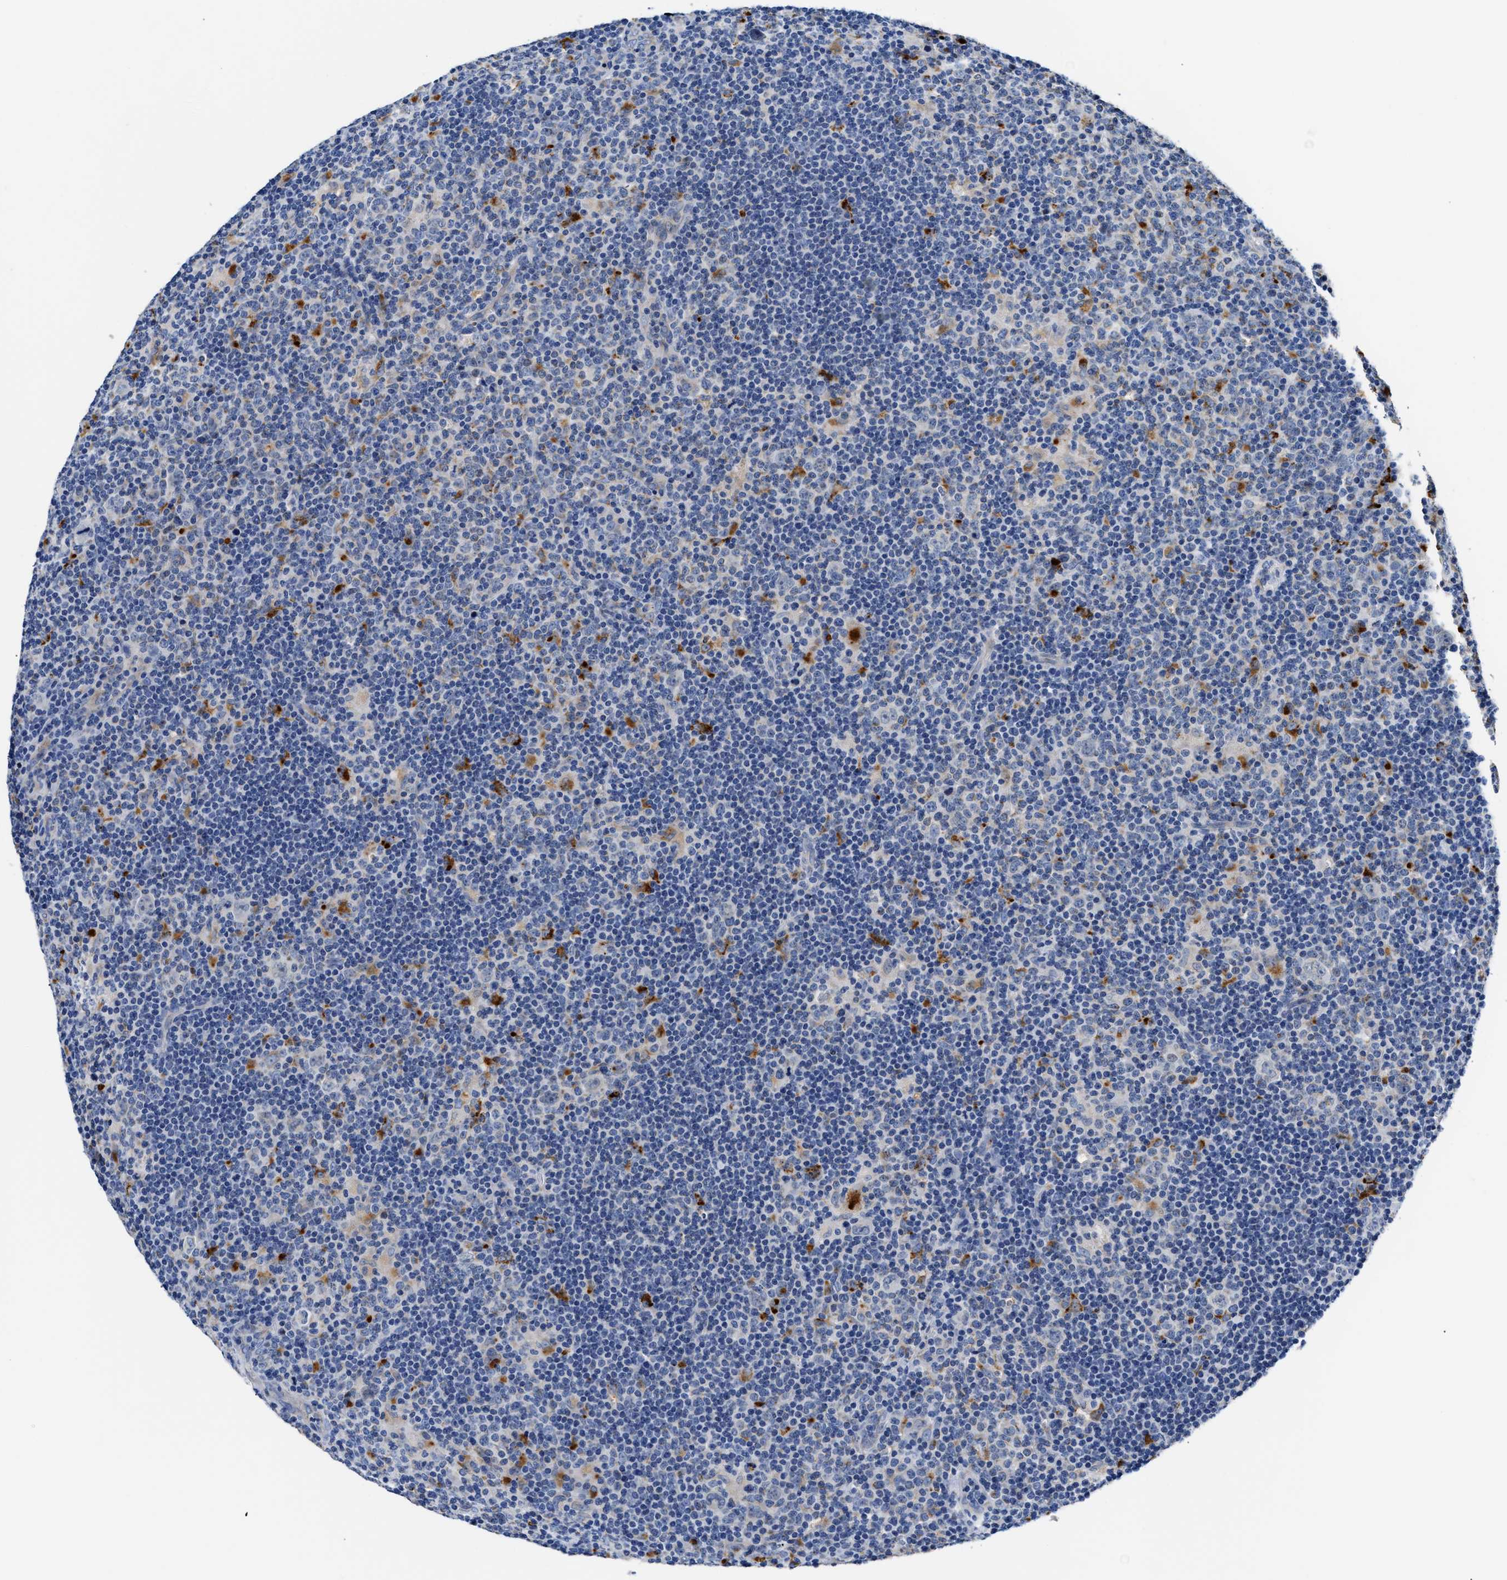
{"staining": {"intensity": "negative", "quantity": "none", "location": "none"}, "tissue": "lymphoma", "cell_type": "Tumor cells", "image_type": "cancer", "snomed": [{"axis": "morphology", "description": "Hodgkin's disease, NOS"}, {"axis": "topography", "description": "Lymph node"}], "caption": "The histopathology image reveals no significant positivity in tumor cells of lymphoma.", "gene": "ACADVL", "patient": {"sex": "female", "age": 57}}